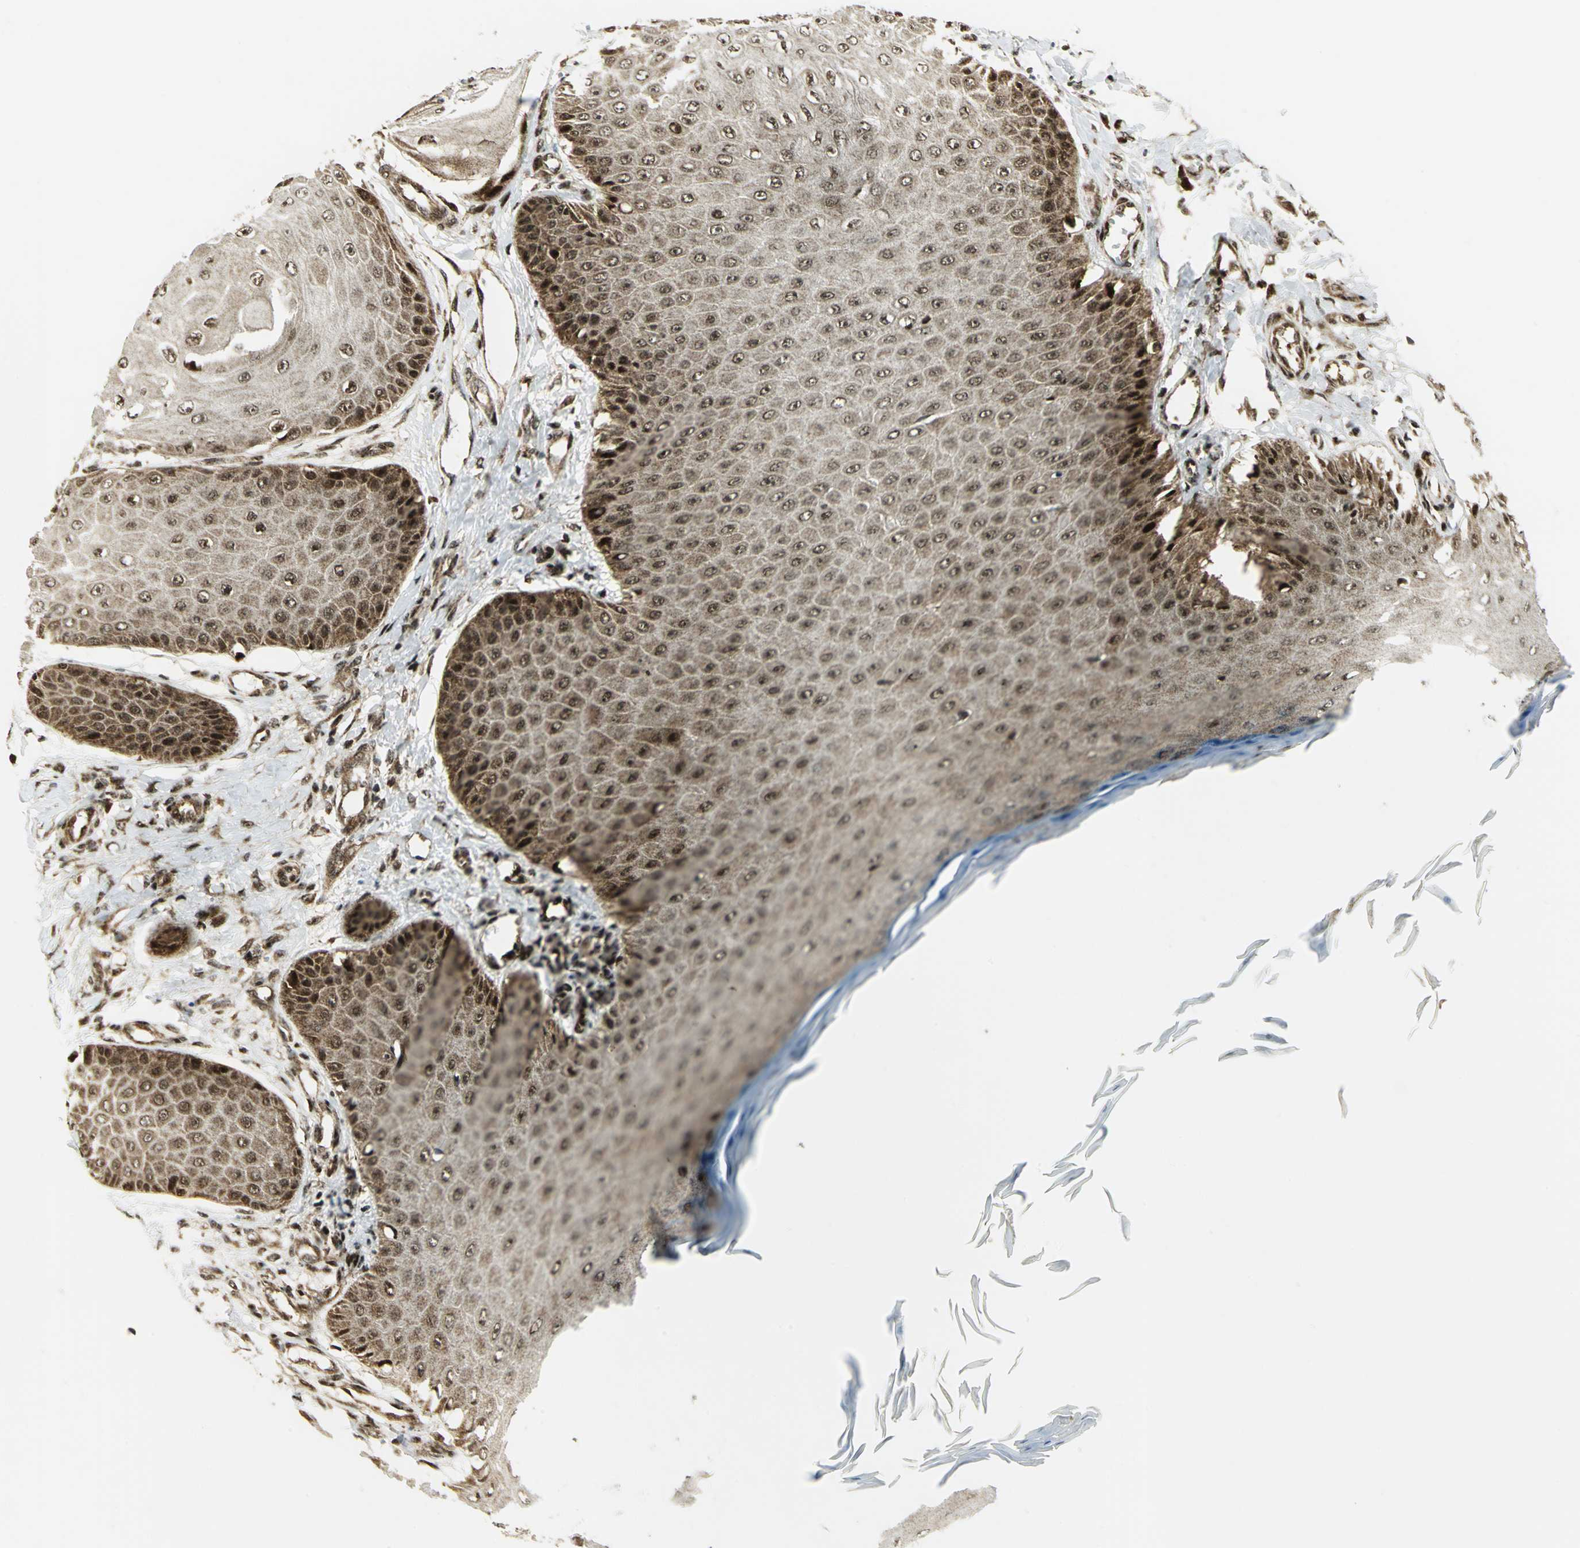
{"staining": {"intensity": "strong", "quantity": ">75%", "location": "cytoplasmic/membranous,nuclear"}, "tissue": "skin cancer", "cell_type": "Tumor cells", "image_type": "cancer", "snomed": [{"axis": "morphology", "description": "Squamous cell carcinoma, NOS"}, {"axis": "topography", "description": "Skin"}], "caption": "Skin squamous cell carcinoma stained for a protein demonstrates strong cytoplasmic/membranous and nuclear positivity in tumor cells.", "gene": "COPS5", "patient": {"sex": "female", "age": 40}}